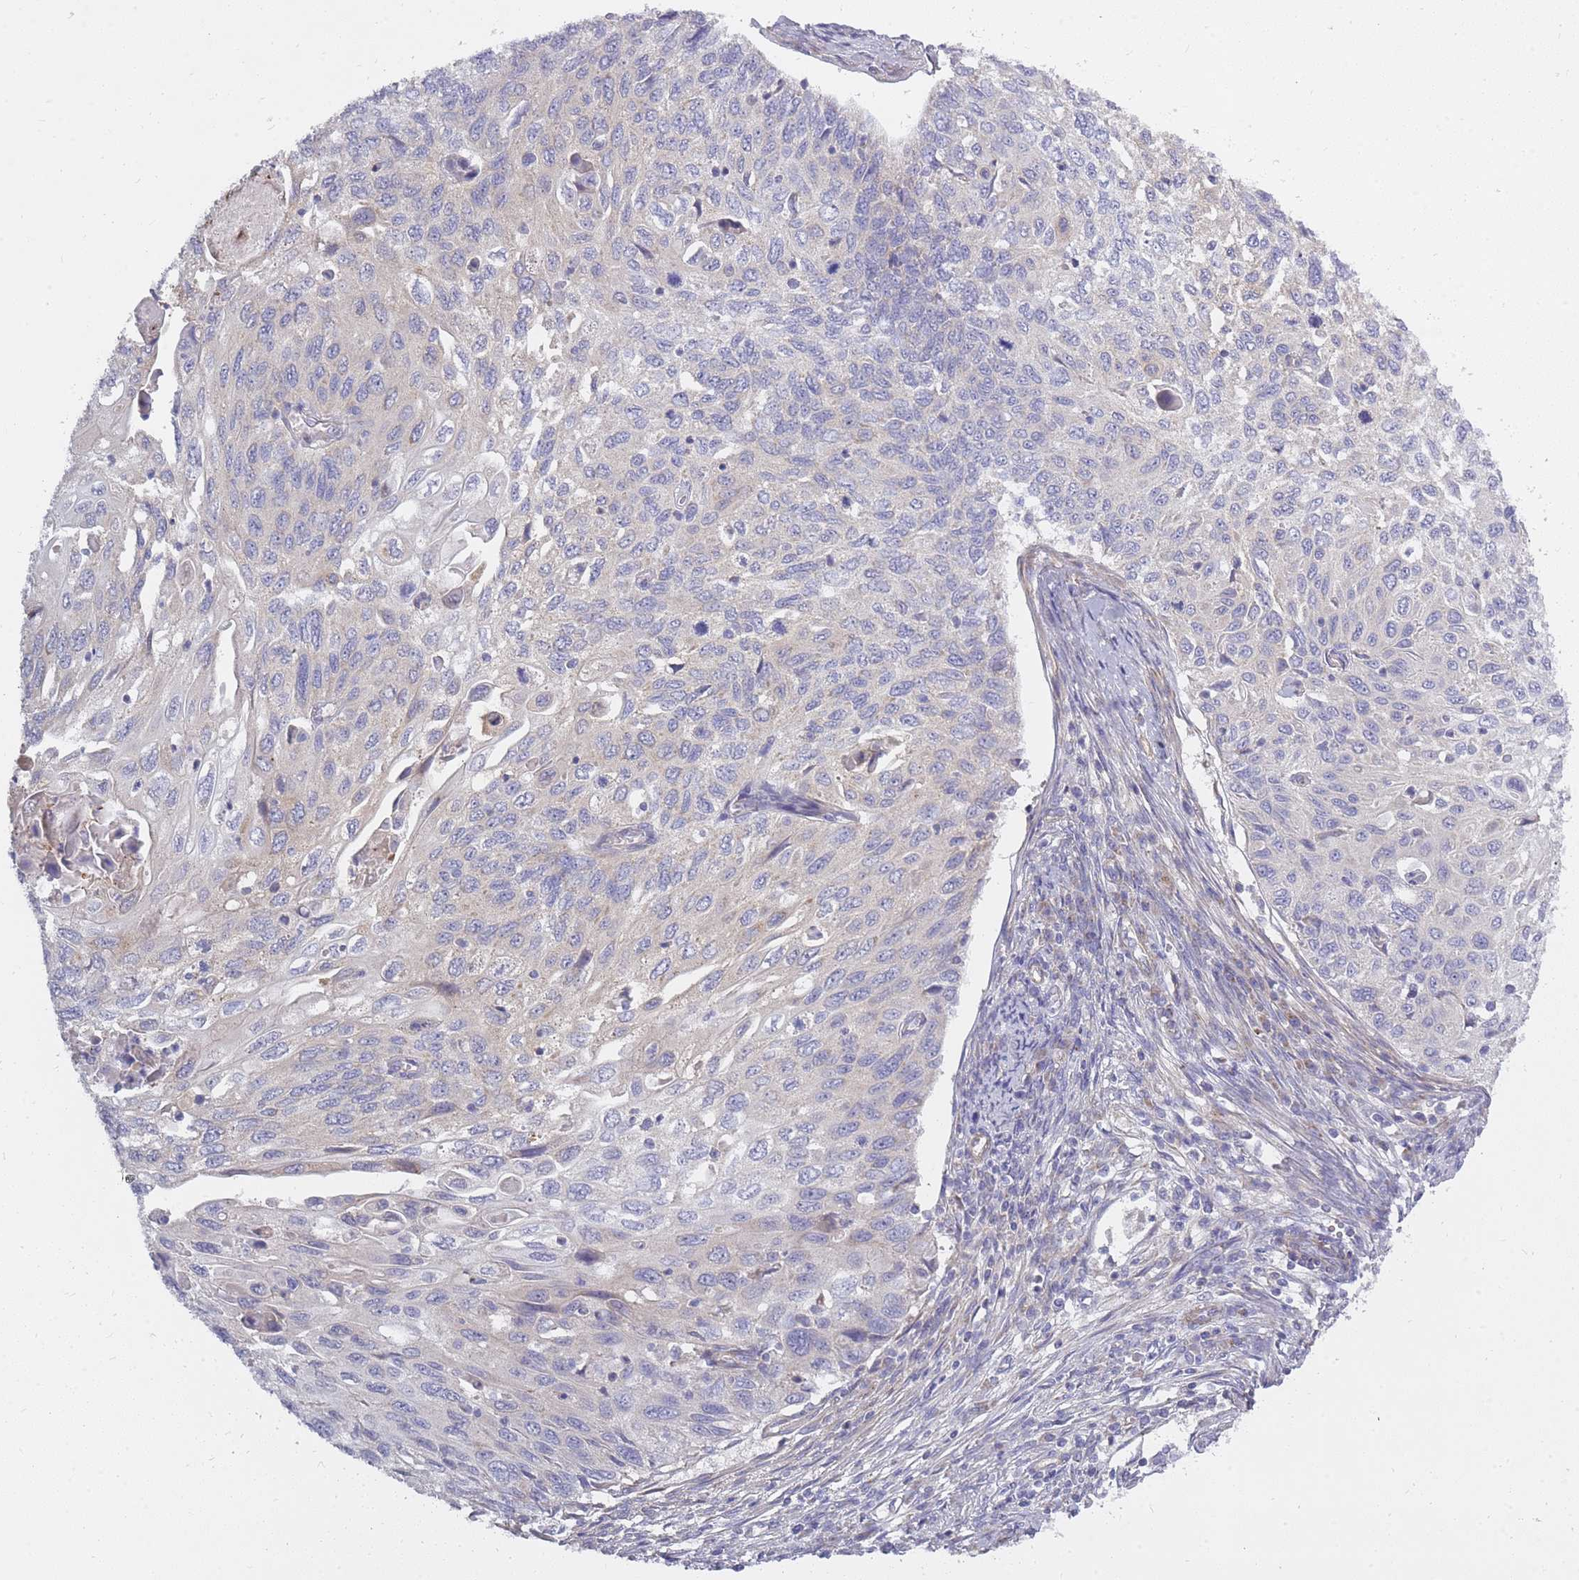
{"staining": {"intensity": "negative", "quantity": "none", "location": "none"}, "tissue": "cervical cancer", "cell_type": "Tumor cells", "image_type": "cancer", "snomed": [{"axis": "morphology", "description": "Squamous cell carcinoma, NOS"}, {"axis": "topography", "description": "Cervix"}], "caption": "Image shows no protein staining in tumor cells of cervical cancer tissue.", "gene": "ALKBH4", "patient": {"sex": "female", "age": 70}}